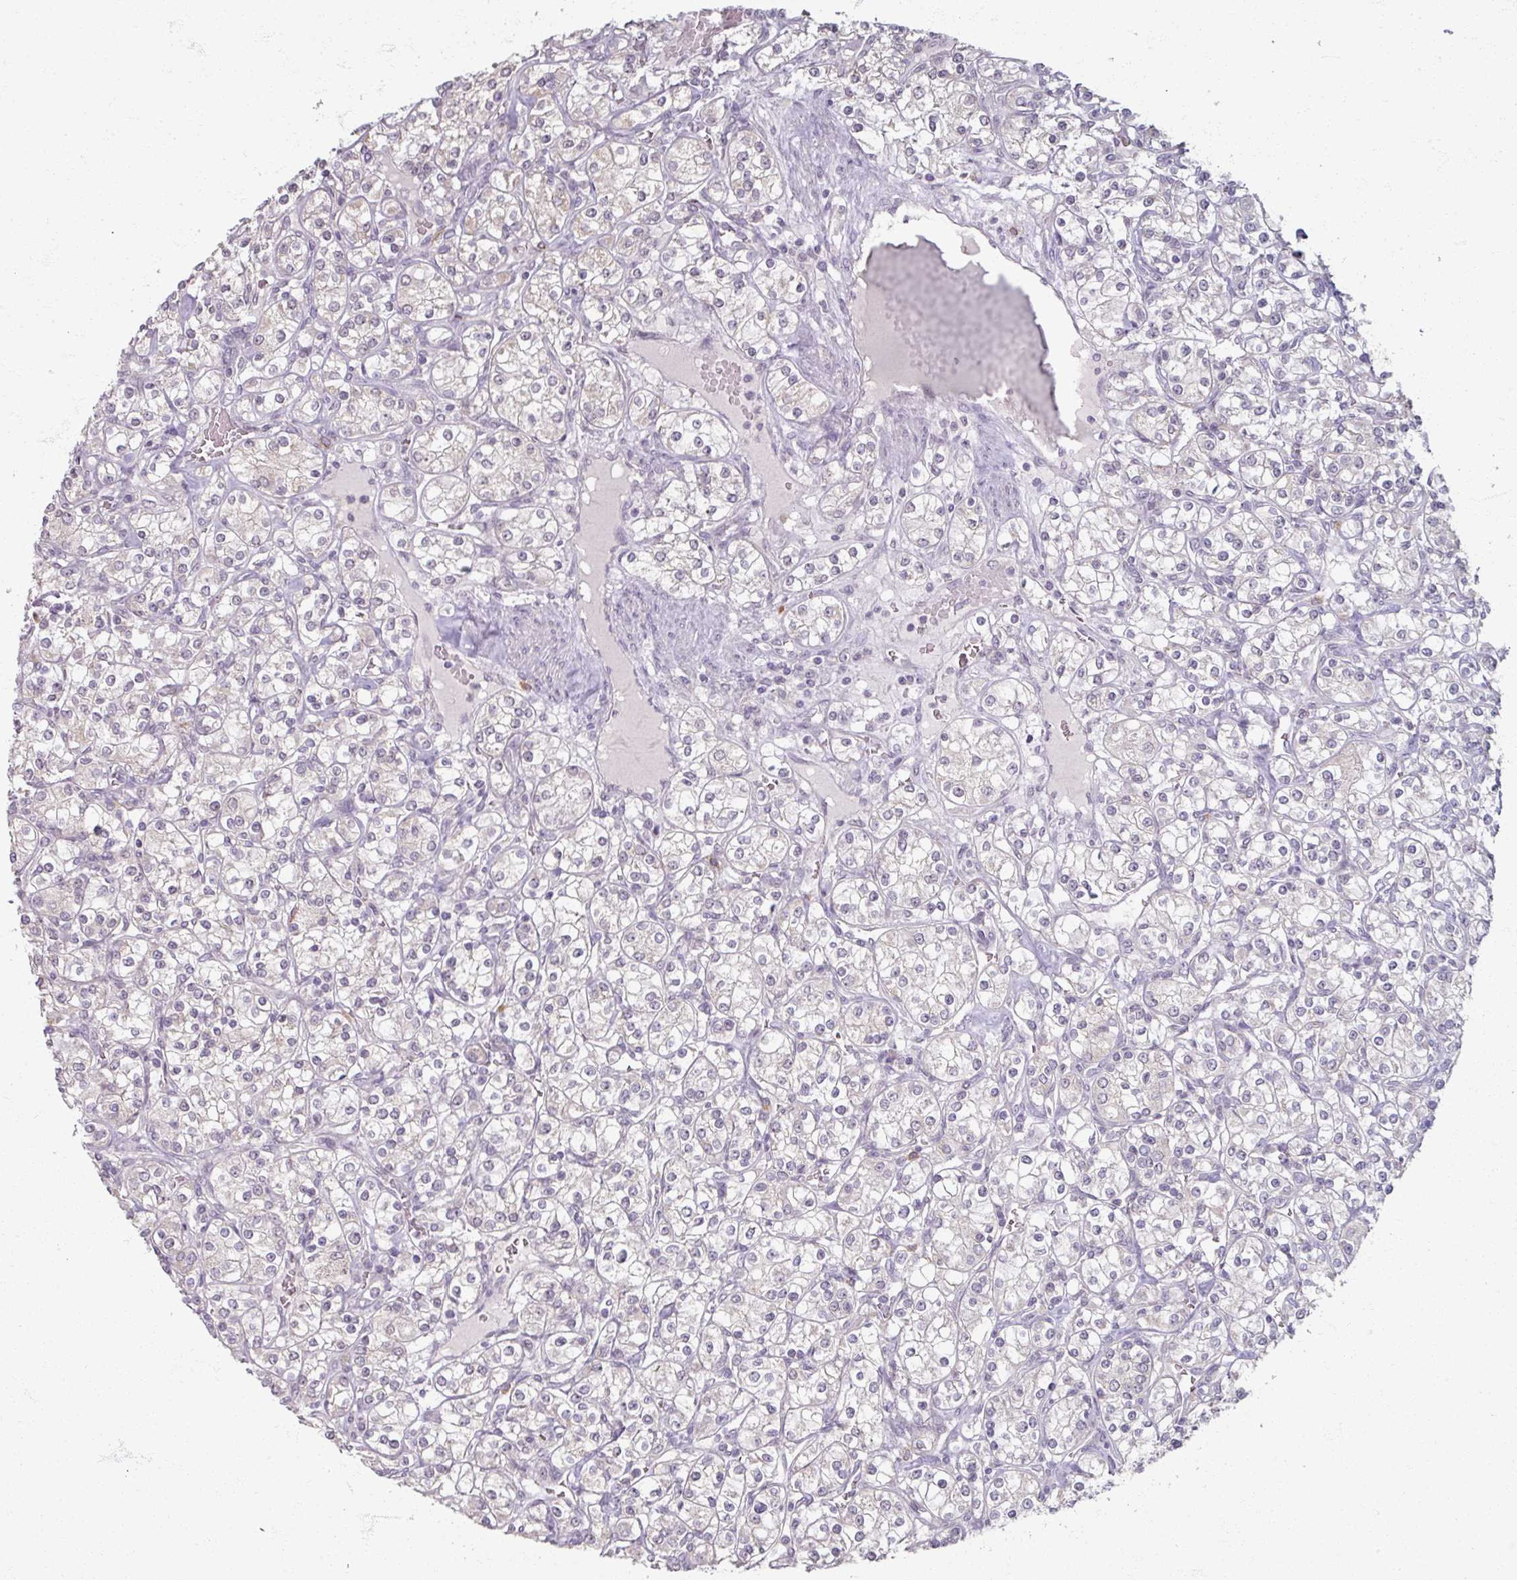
{"staining": {"intensity": "negative", "quantity": "none", "location": "none"}, "tissue": "renal cancer", "cell_type": "Tumor cells", "image_type": "cancer", "snomed": [{"axis": "morphology", "description": "Adenocarcinoma, NOS"}, {"axis": "topography", "description": "Kidney"}], "caption": "The immunohistochemistry (IHC) image has no significant staining in tumor cells of renal cancer tissue.", "gene": "SOX11", "patient": {"sex": "male", "age": 77}}